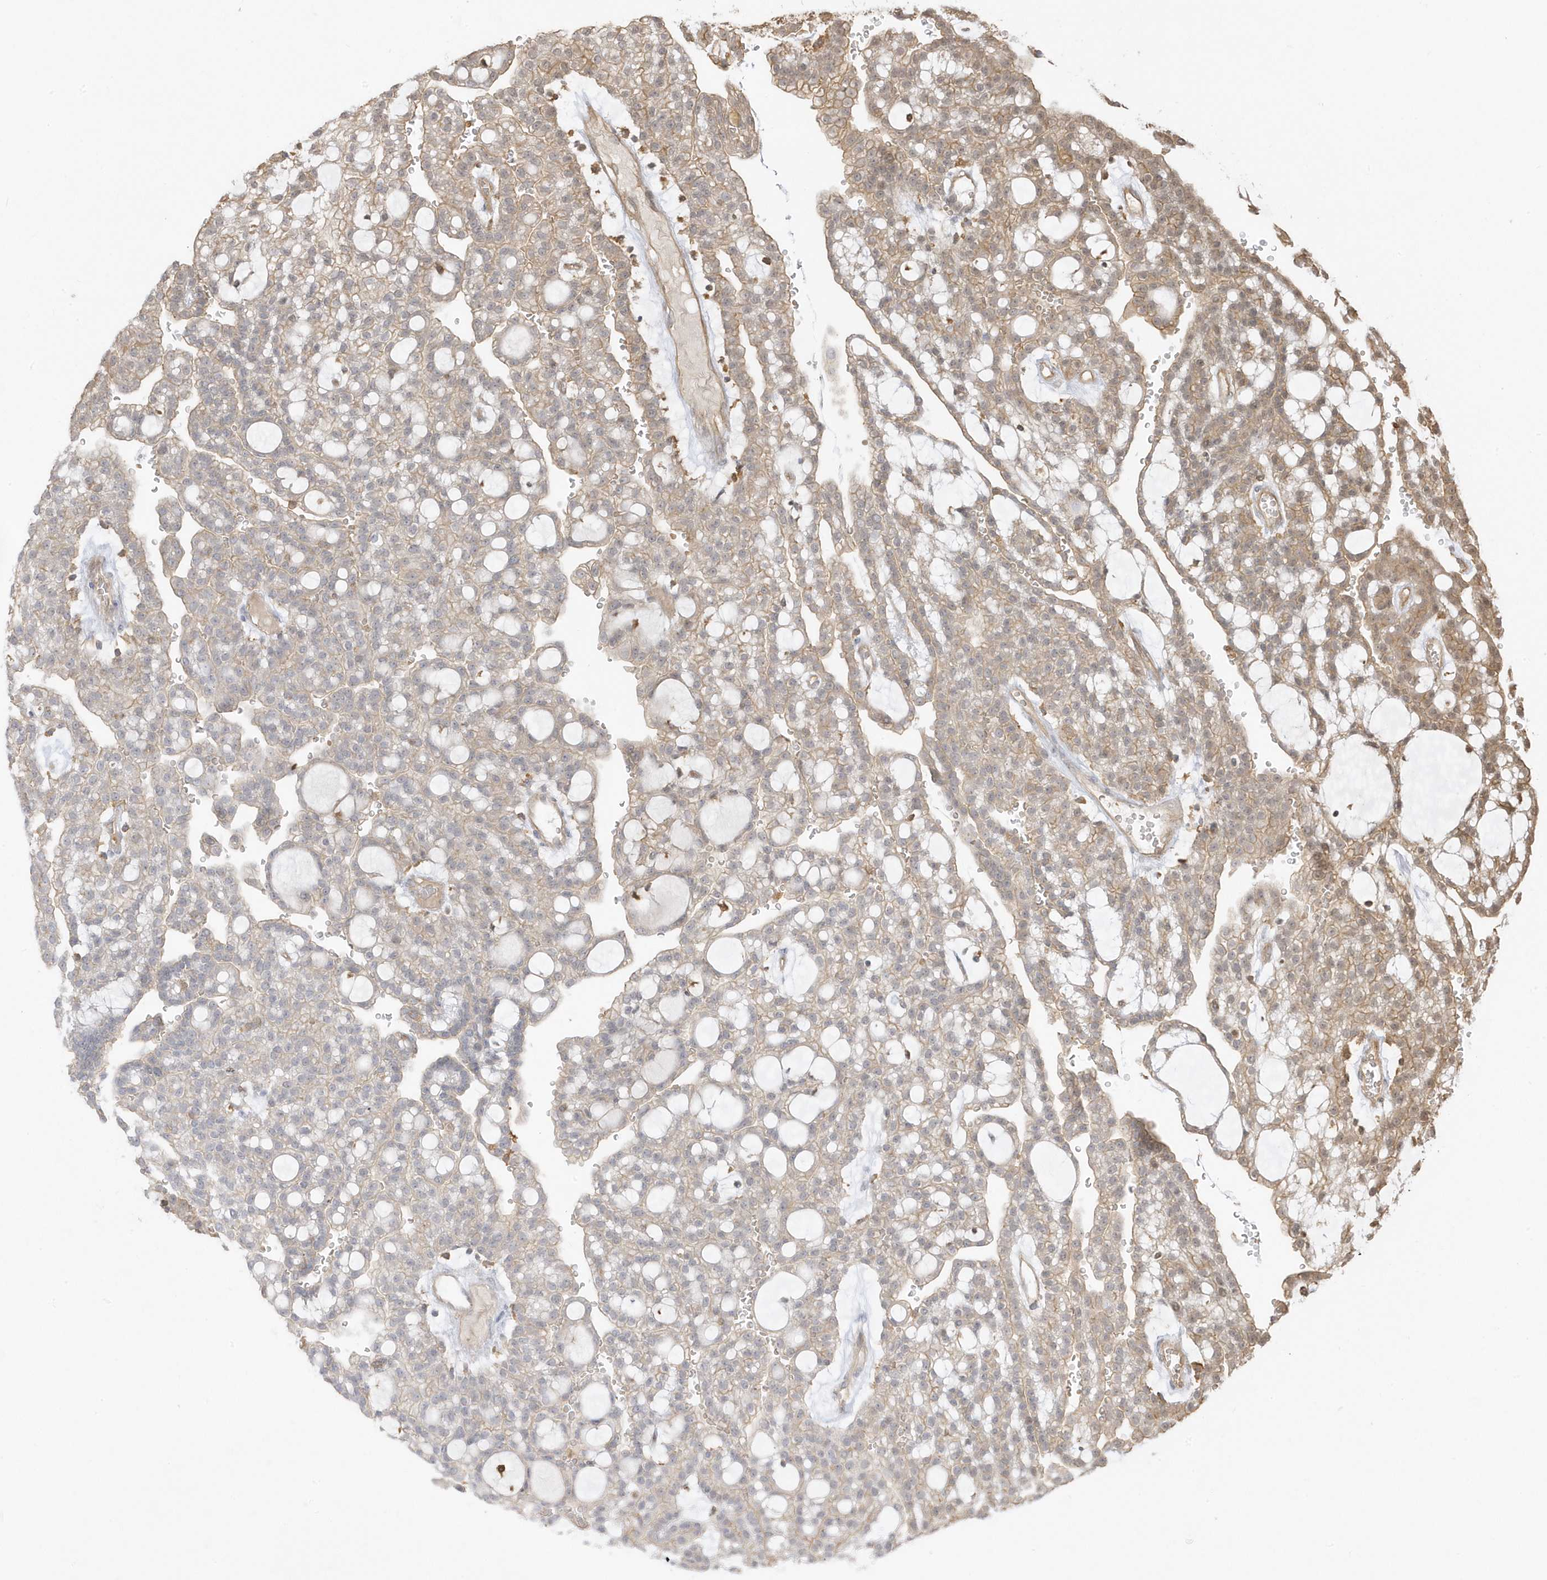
{"staining": {"intensity": "weak", "quantity": "25%-75%", "location": "cytoplasmic/membranous"}, "tissue": "renal cancer", "cell_type": "Tumor cells", "image_type": "cancer", "snomed": [{"axis": "morphology", "description": "Adenocarcinoma, NOS"}, {"axis": "topography", "description": "Kidney"}], "caption": "Adenocarcinoma (renal) stained for a protein (brown) reveals weak cytoplasmic/membranous positive positivity in about 25%-75% of tumor cells.", "gene": "ZBTB8A", "patient": {"sex": "male", "age": 63}}